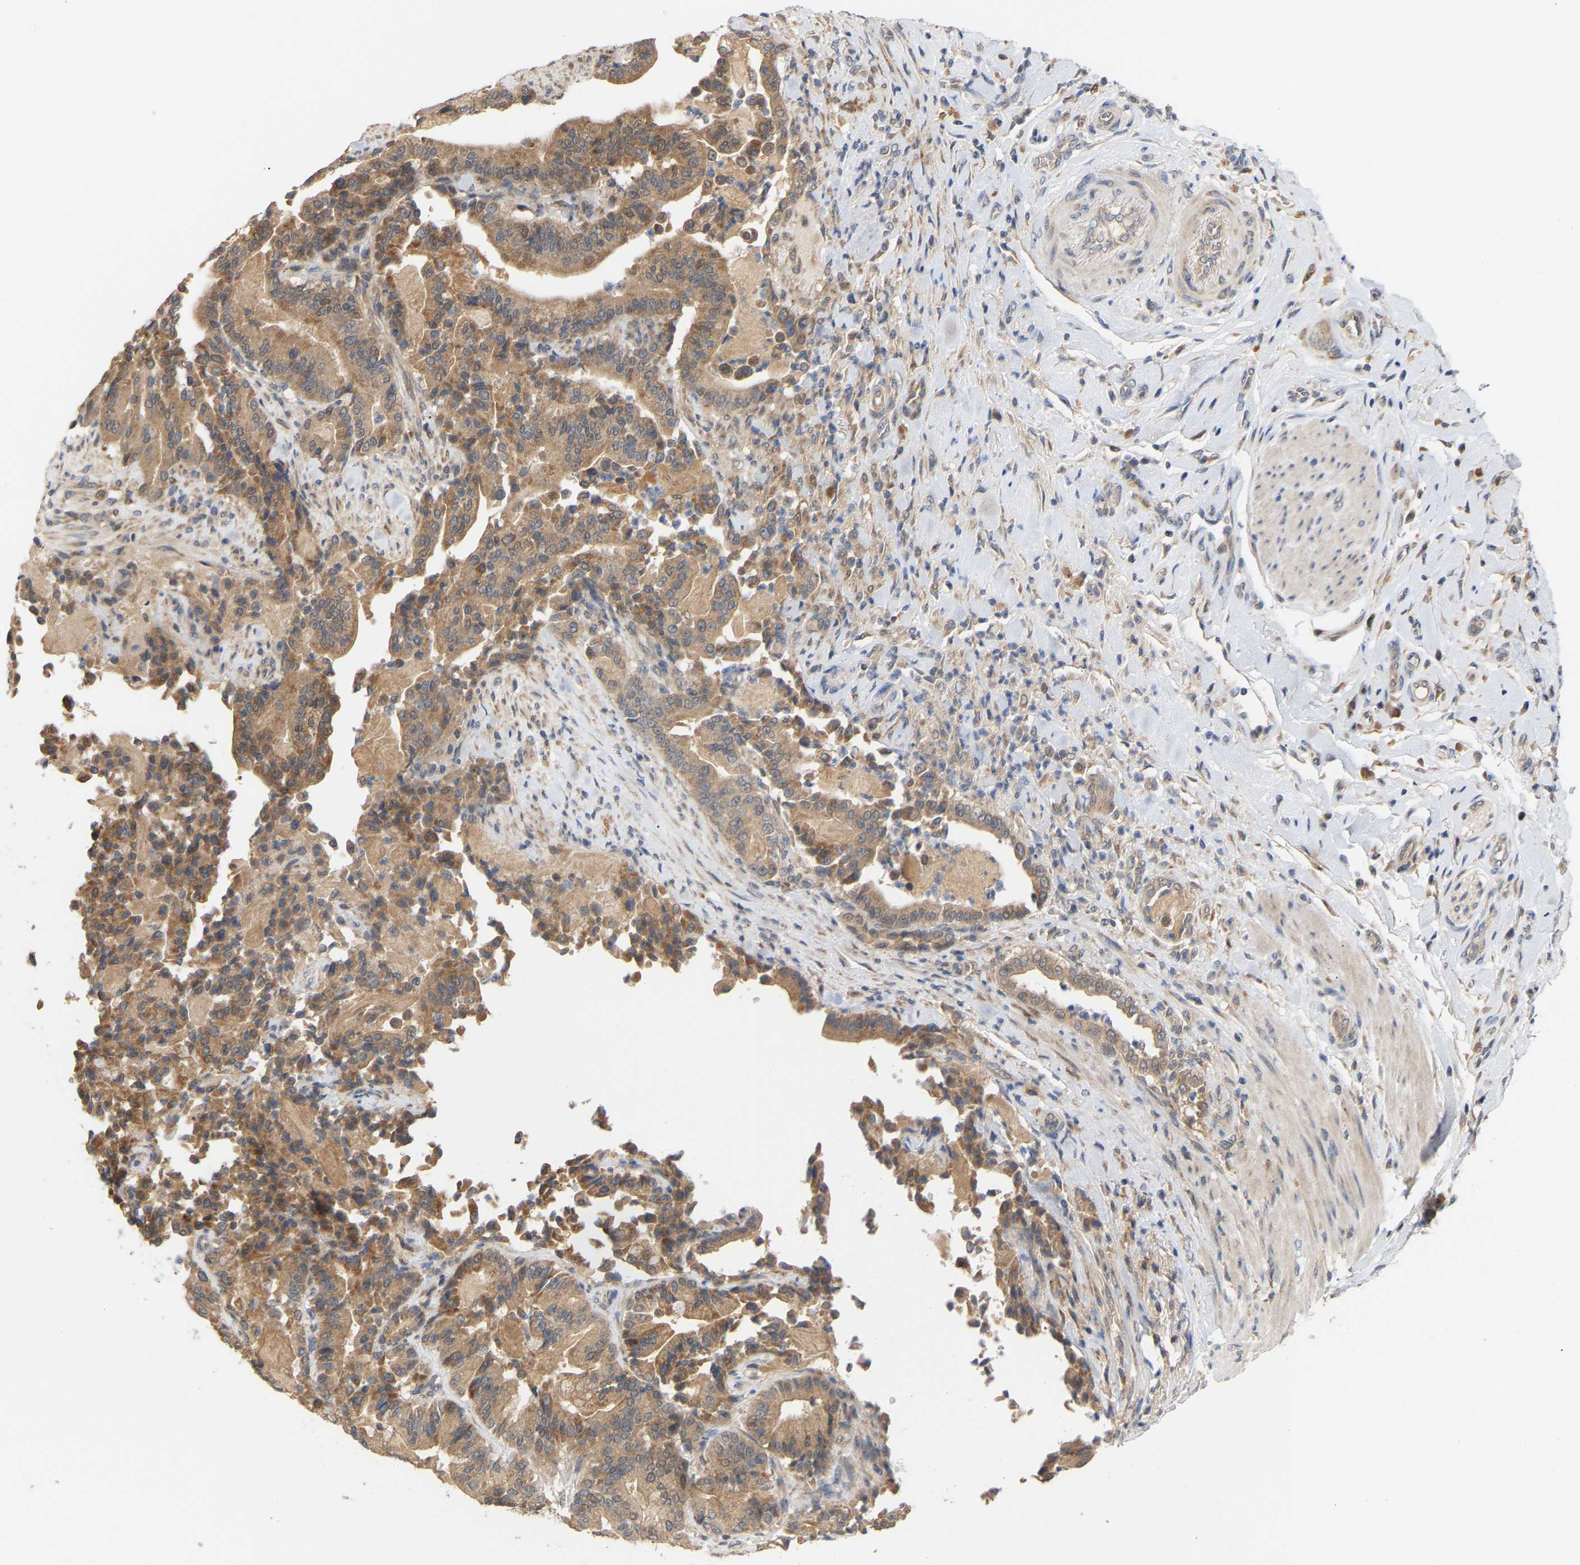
{"staining": {"intensity": "moderate", "quantity": ">75%", "location": "cytoplasmic/membranous"}, "tissue": "pancreatic cancer", "cell_type": "Tumor cells", "image_type": "cancer", "snomed": [{"axis": "morphology", "description": "Normal tissue, NOS"}, {"axis": "morphology", "description": "Adenocarcinoma, NOS"}, {"axis": "topography", "description": "Pancreas"}], "caption": "Immunohistochemistry (DAB) staining of pancreatic cancer (adenocarcinoma) exhibits moderate cytoplasmic/membranous protein positivity in approximately >75% of tumor cells.", "gene": "TPMT", "patient": {"sex": "male", "age": 63}}